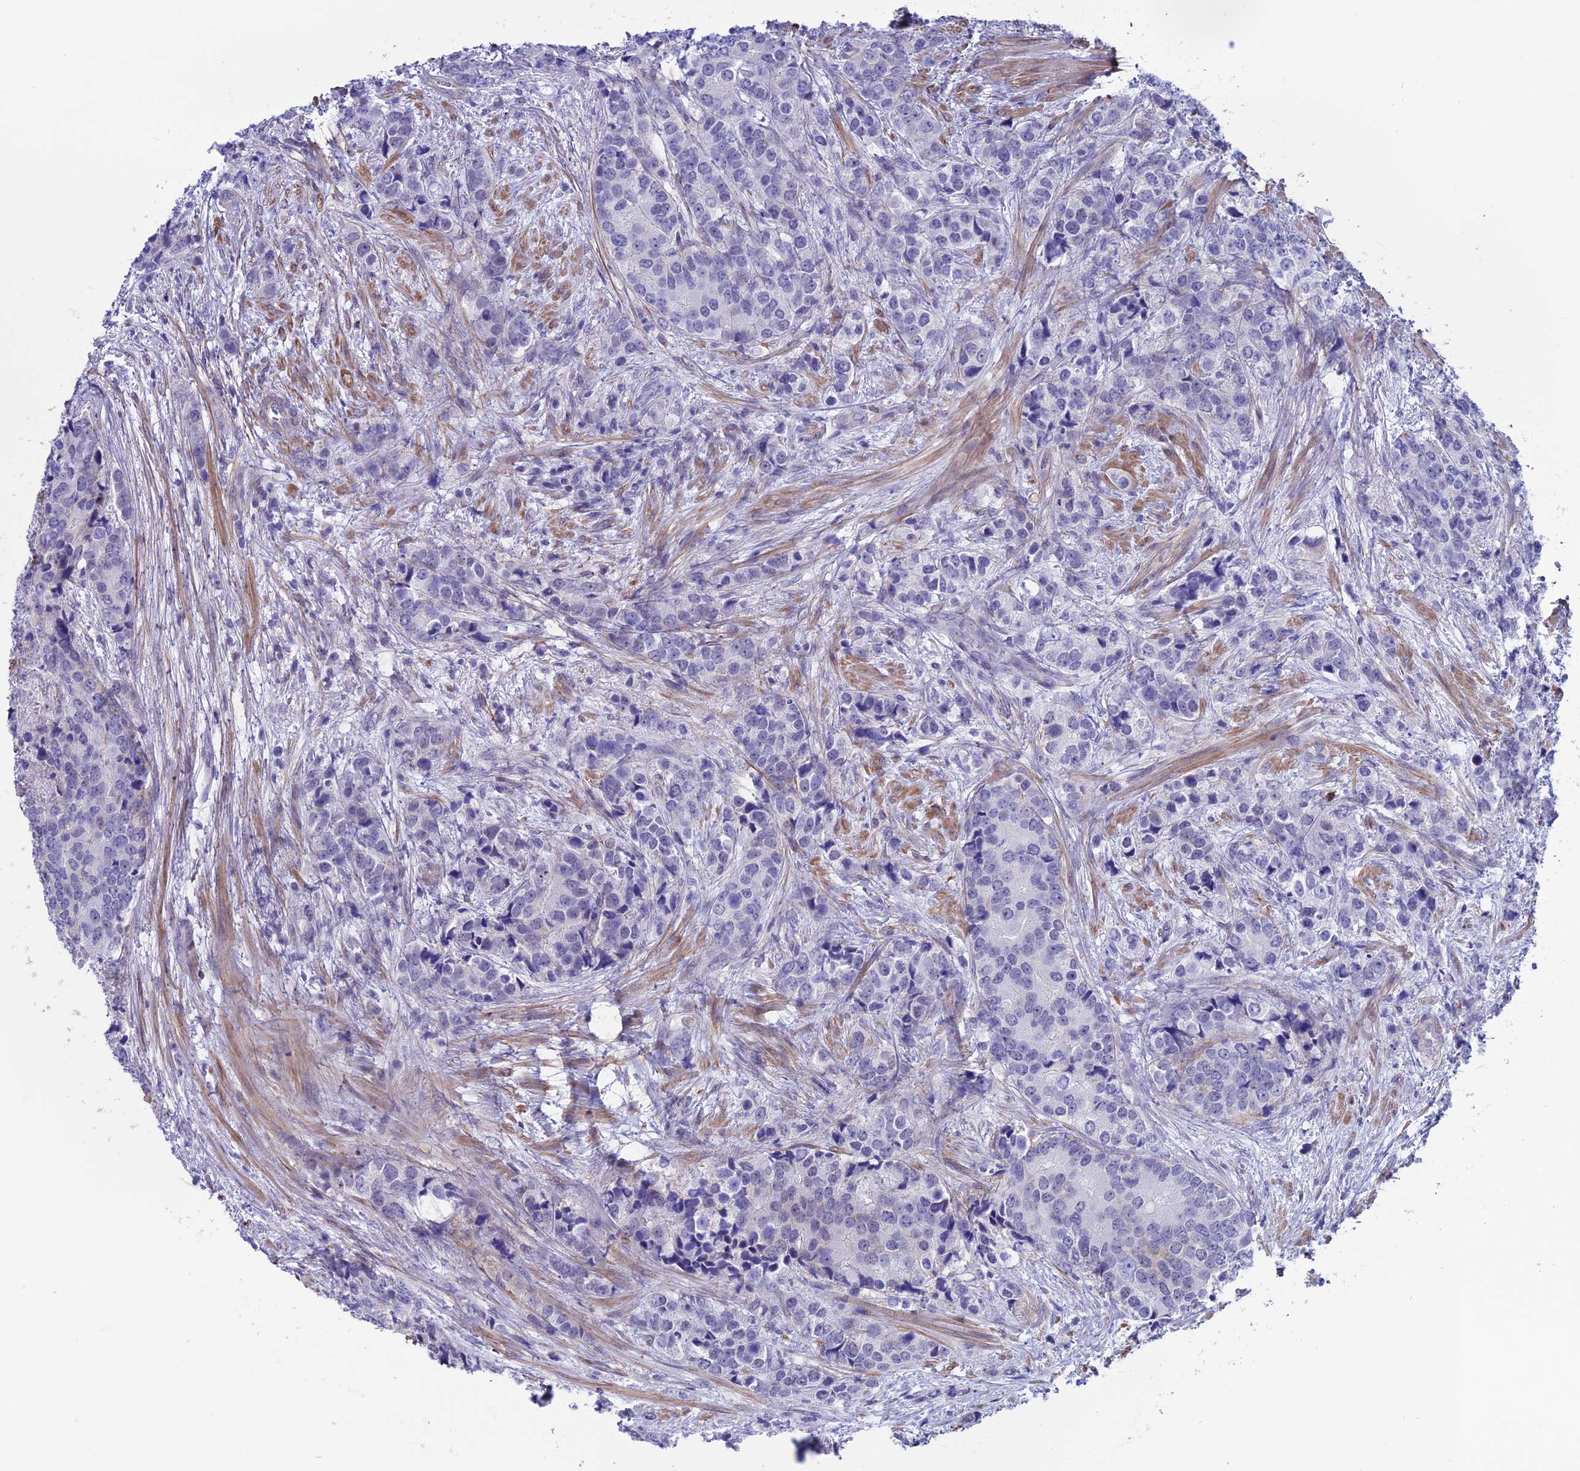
{"staining": {"intensity": "negative", "quantity": "none", "location": "none"}, "tissue": "prostate cancer", "cell_type": "Tumor cells", "image_type": "cancer", "snomed": [{"axis": "morphology", "description": "Adenocarcinoma, High grade"}, {"axis": "topography", "description": "Prostate"}], "caption": "Immunohistochemistry (IHC) of prostate adenocarcinoma (high-grade) reveals no staining in tumor cells.", "gene": "COL6A6", "patient": {"sex": "male", "age": 62}}